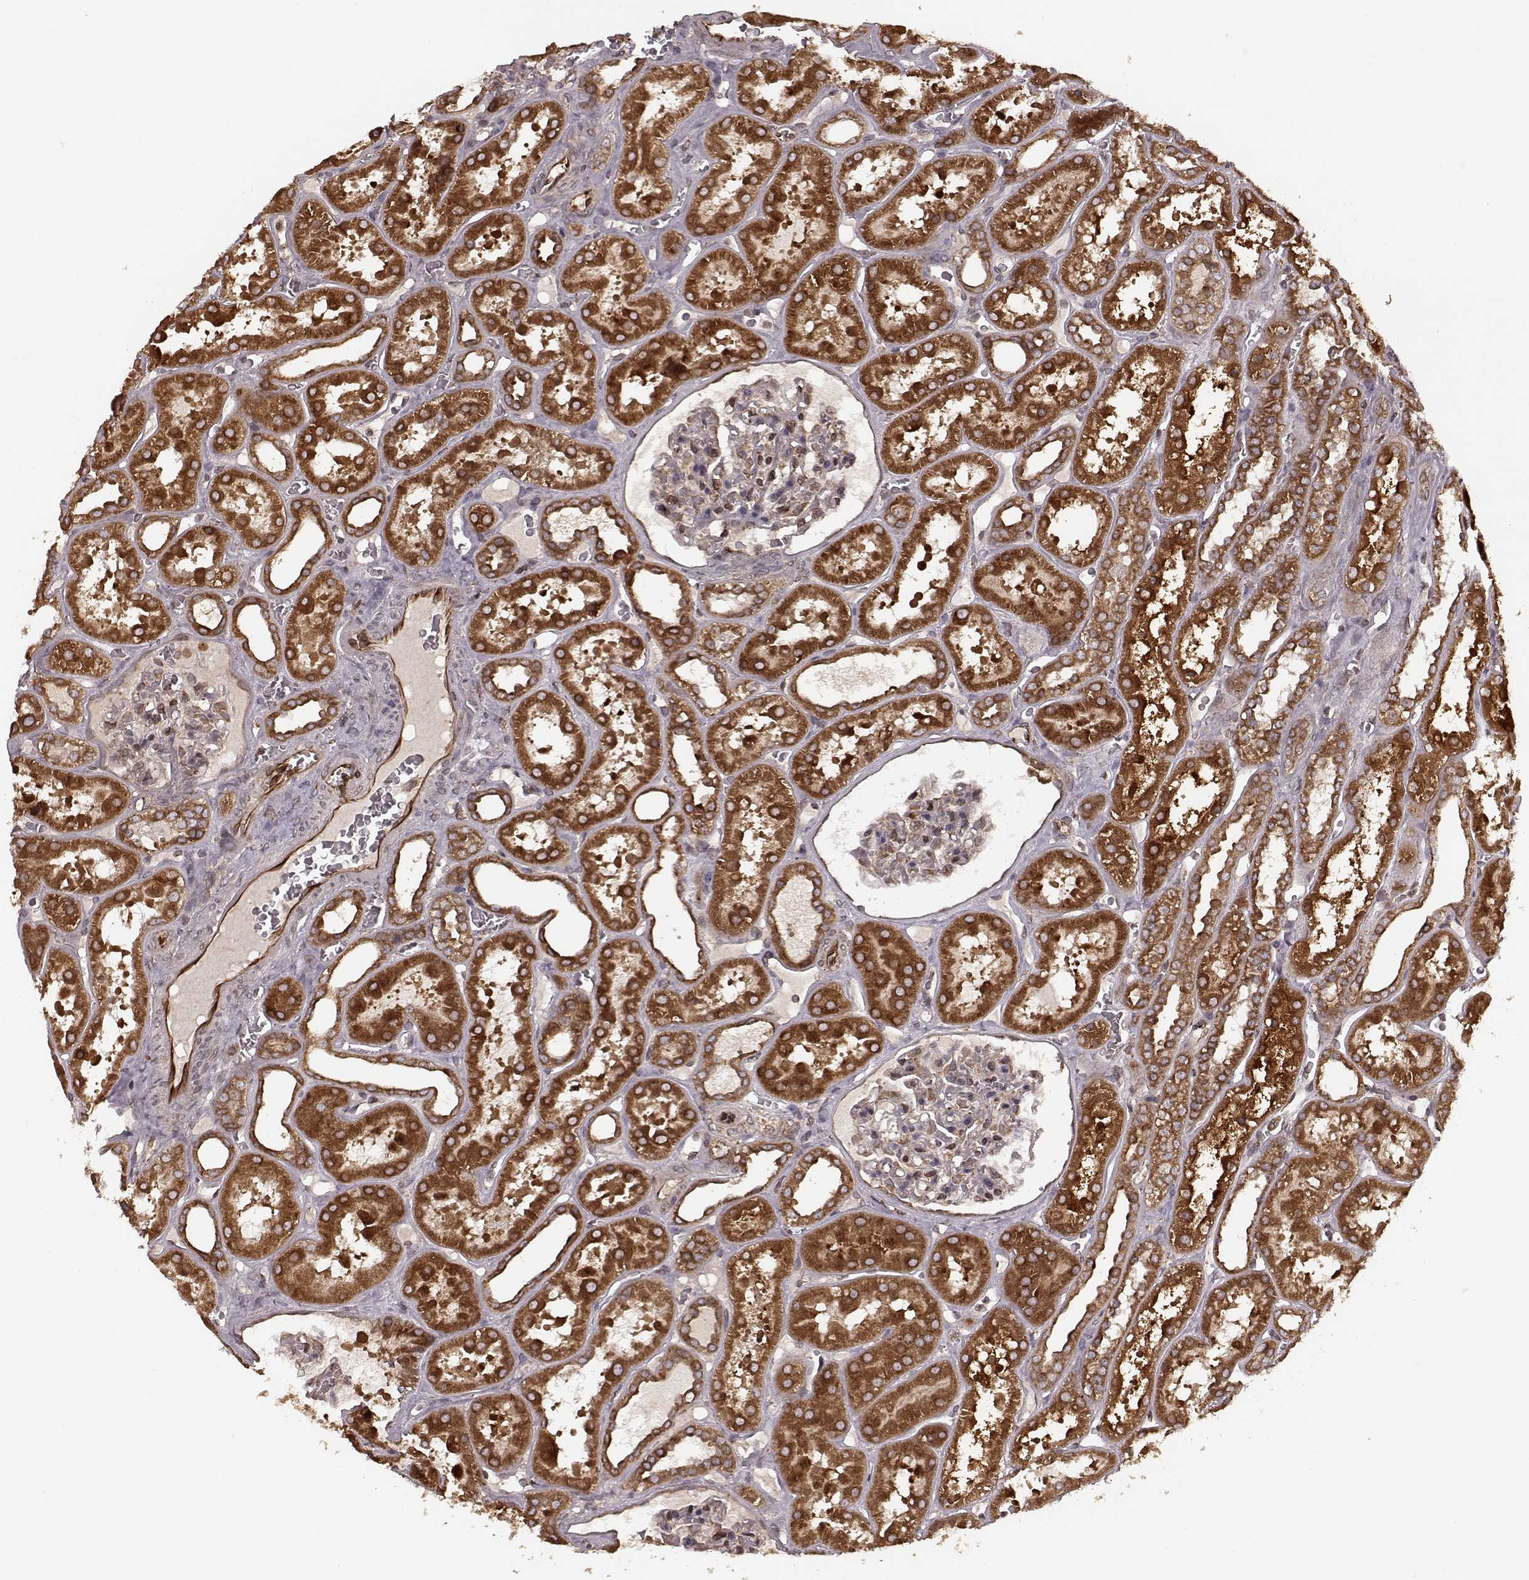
{"staining": {"intensity": "strong", "quantity": "<25%", "location": "cytoplasmic/membranous"}, "tissue": "kidney", "cell_type": "Cells in glomeruli", "image_type": "normal", "snomed": [{"axis": "morphology", "description": "Normal tissue, NOS"}, {"axis": "topography", "description": "Kidney"}], "caption": "Immunohistochemical staining of unremarkable human kidney reveals <25% levels of strong cytoplasmic/membranous protein expression in about <25% of cells in glomeruli.", "gene": "AGPAT1", "patient": {"sex": "female", "age": 41}}